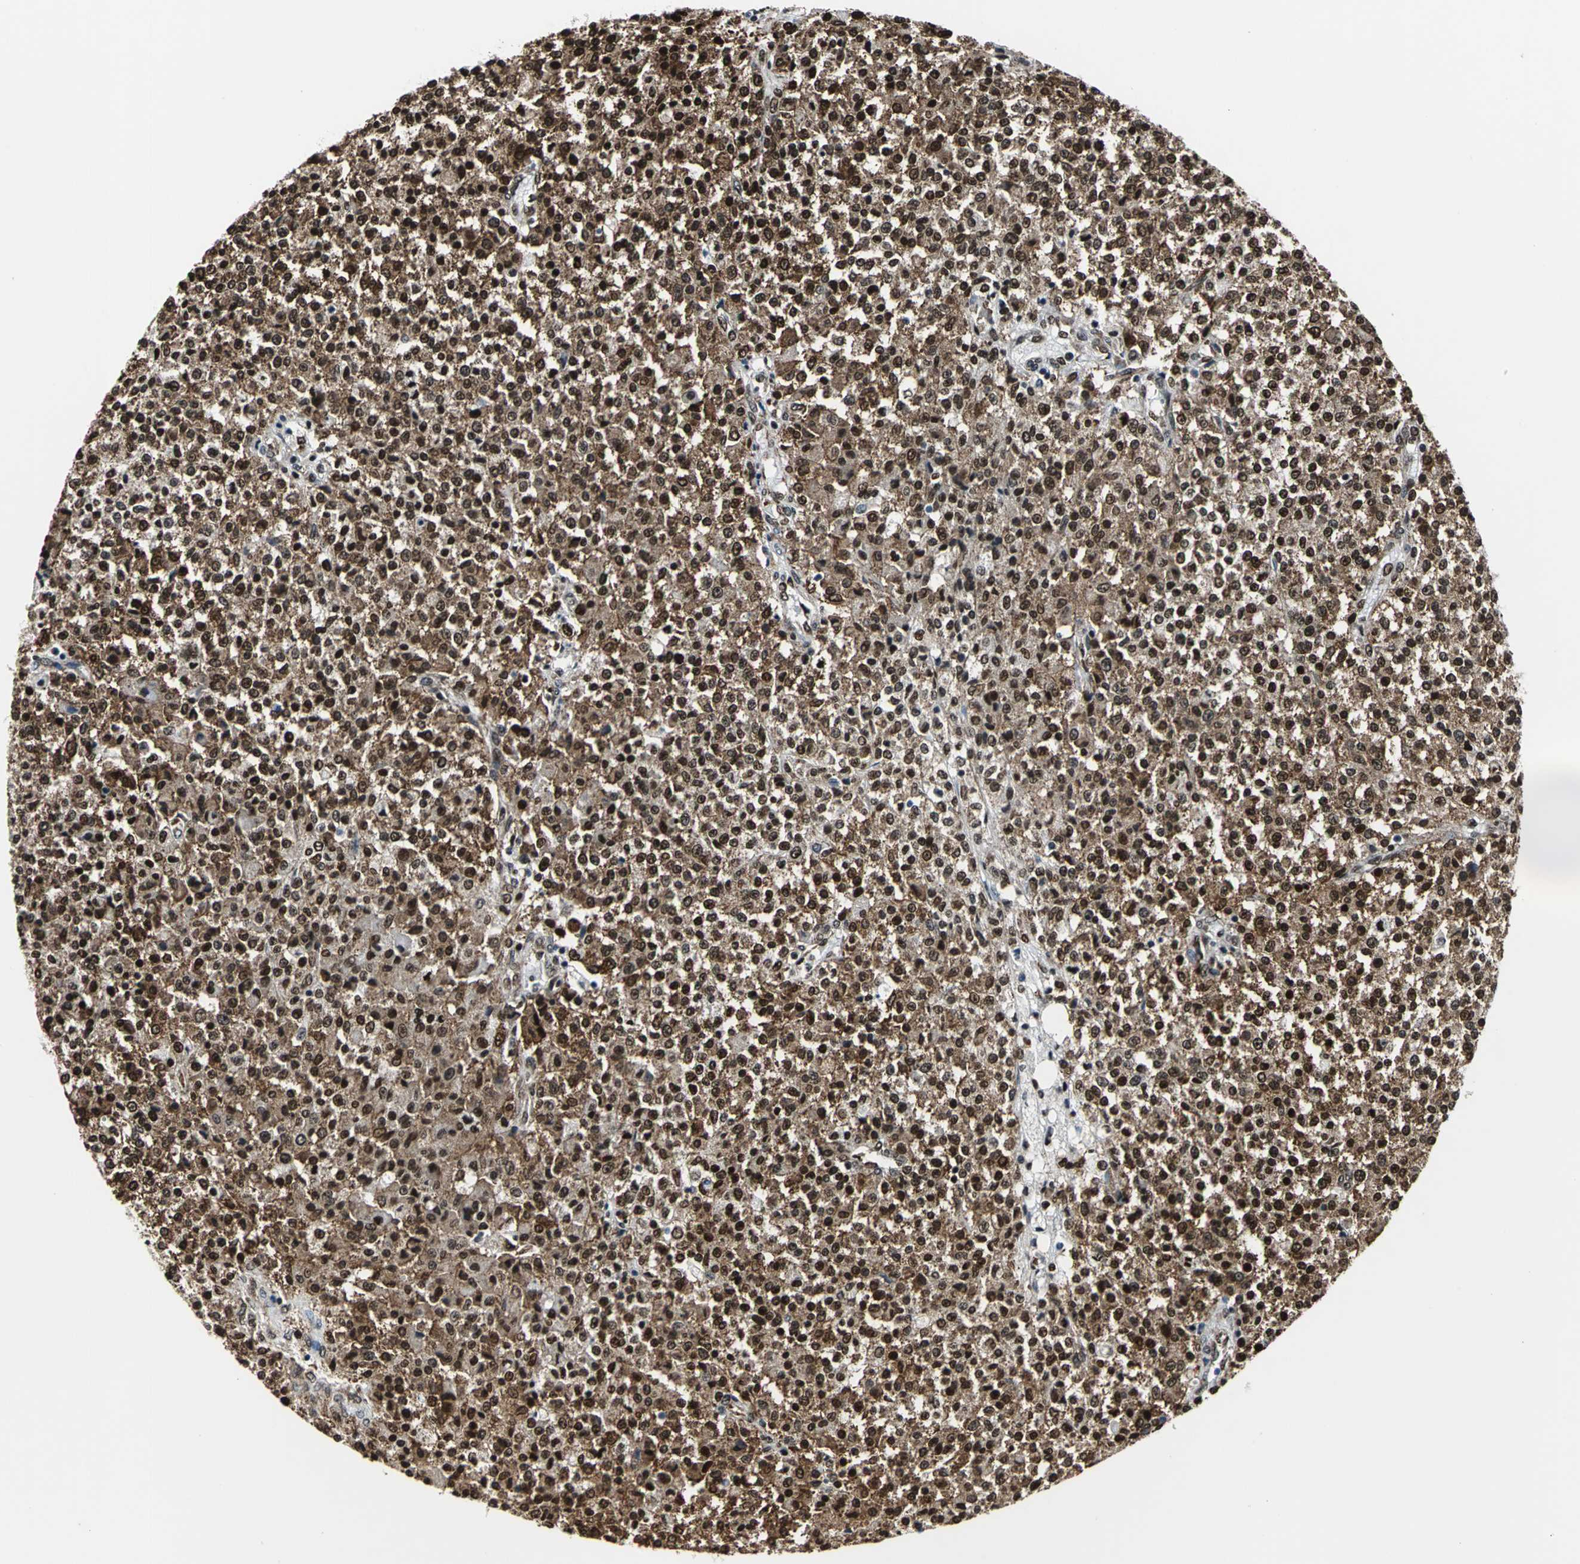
{"staining": {"intensity": "strong", "quantity": ">75%", "location": "cytoplasmic/membranous,nuclear"}, "tissue": "testis cancer", "cell_type": "Tumor cells", "image_type": "cancer", "snomed": [{"axis": "morphology", "description": "Seminoma, NOS"}, {"axis": "topography", "description": "Testis"}], "caption": "Brown immunohistochemical staining in testis cancer (seminoma) shows strong cytoplasmic/membranous and nuclear expression in about >75% of tumor cells.", "gene": "APEX1", "patient": {"sex": "male", "age": 59}}